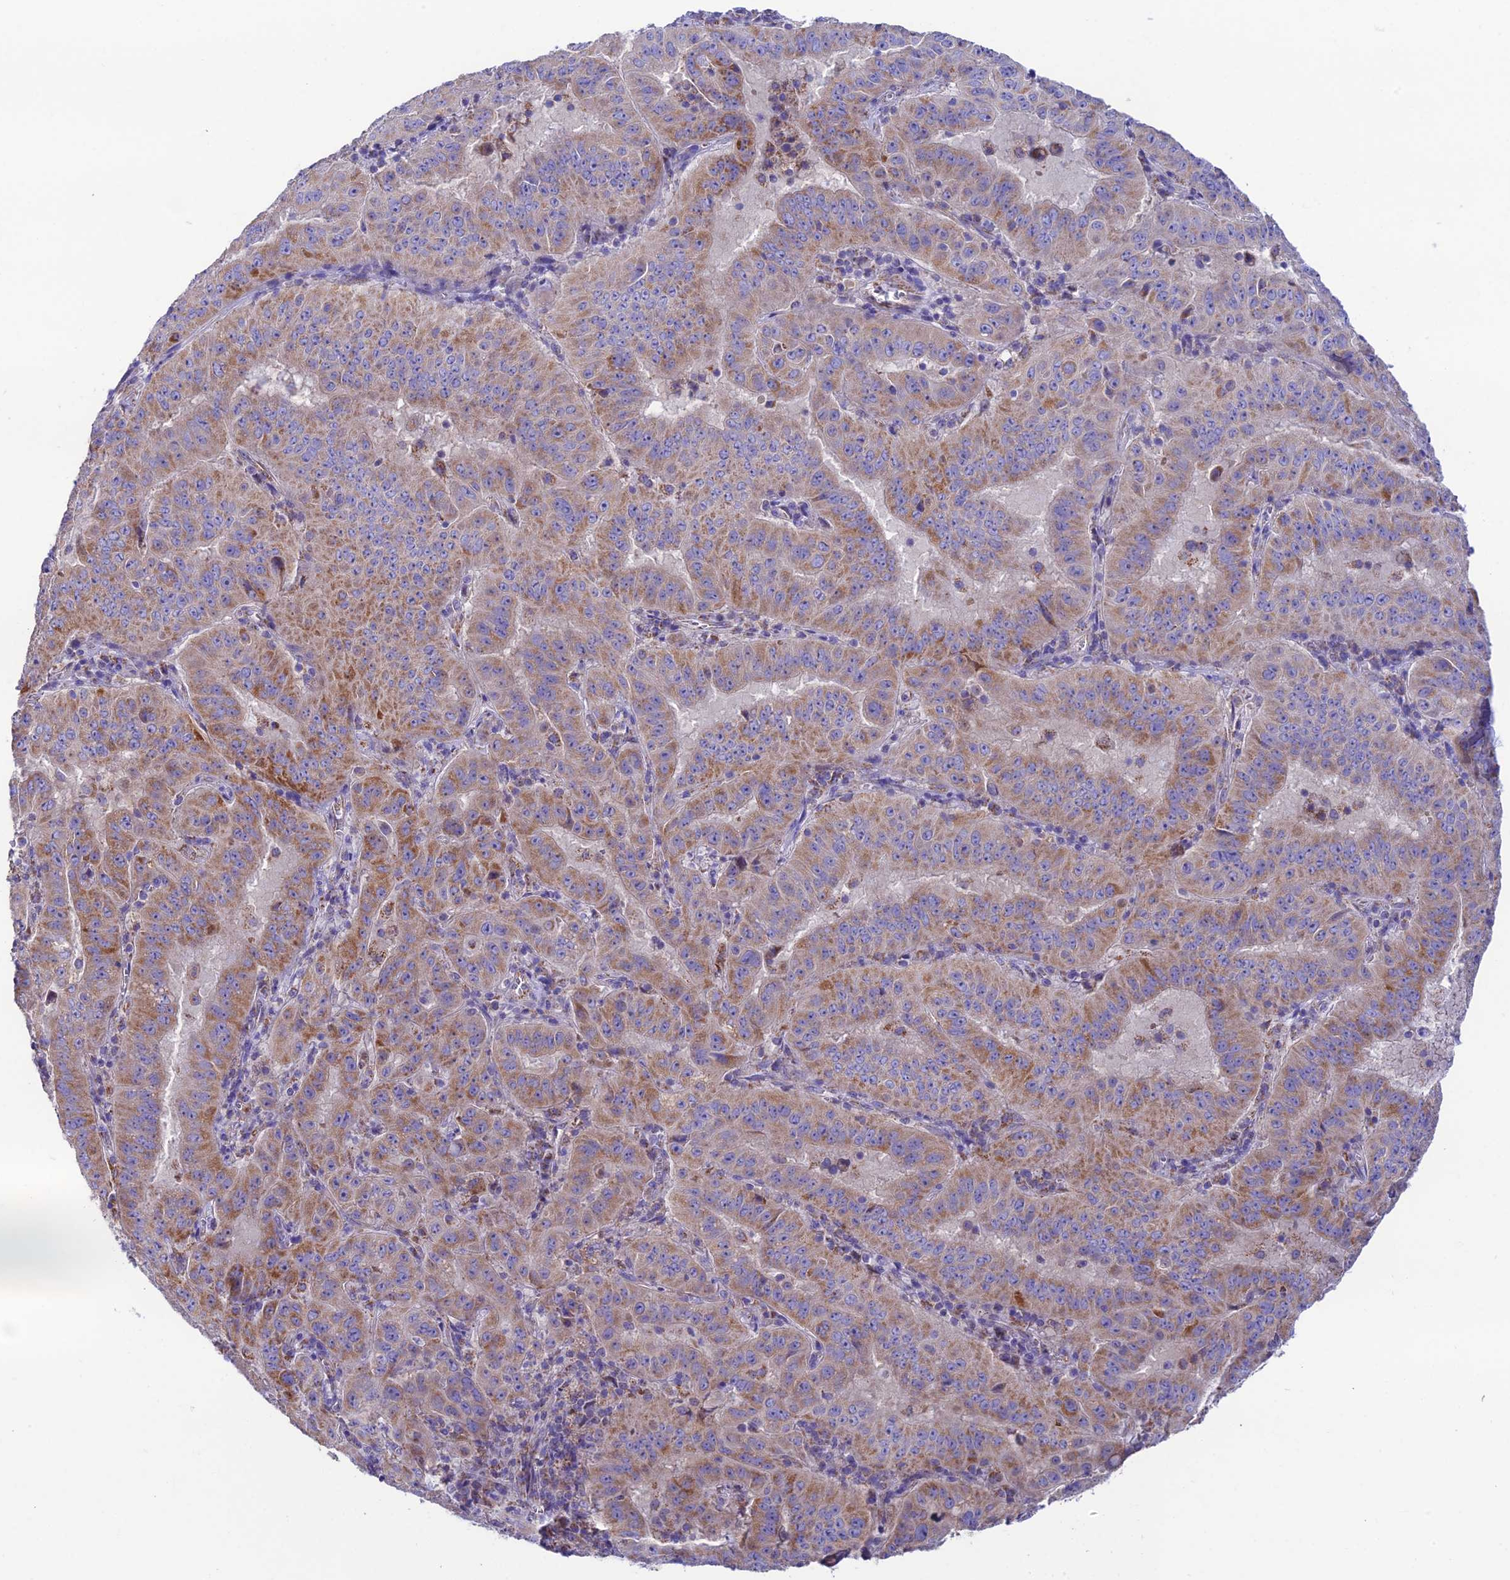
{"staining": {"intensity": "moderate", "quantity": "25%-75%", "location": "cytoplasmic/membranous"}, "tissue": "pancreatic cancer", "cell_type": "Tumor cells", "image_type": "cancer", "snomed": [{"axis": "morphology", "description": "Adenocarcinoma, NOS"}, {"axis": "topography", "description": "Pancreas"}], "caption": "The micrograph reveals staining of pancreatic adenocarcinoma, revealing moderate cytoplasmic/membranous protein staining (brown color) within tumor cells.", "gene": "HSDL2", "patient": {"sex": "male", "age": 63}}